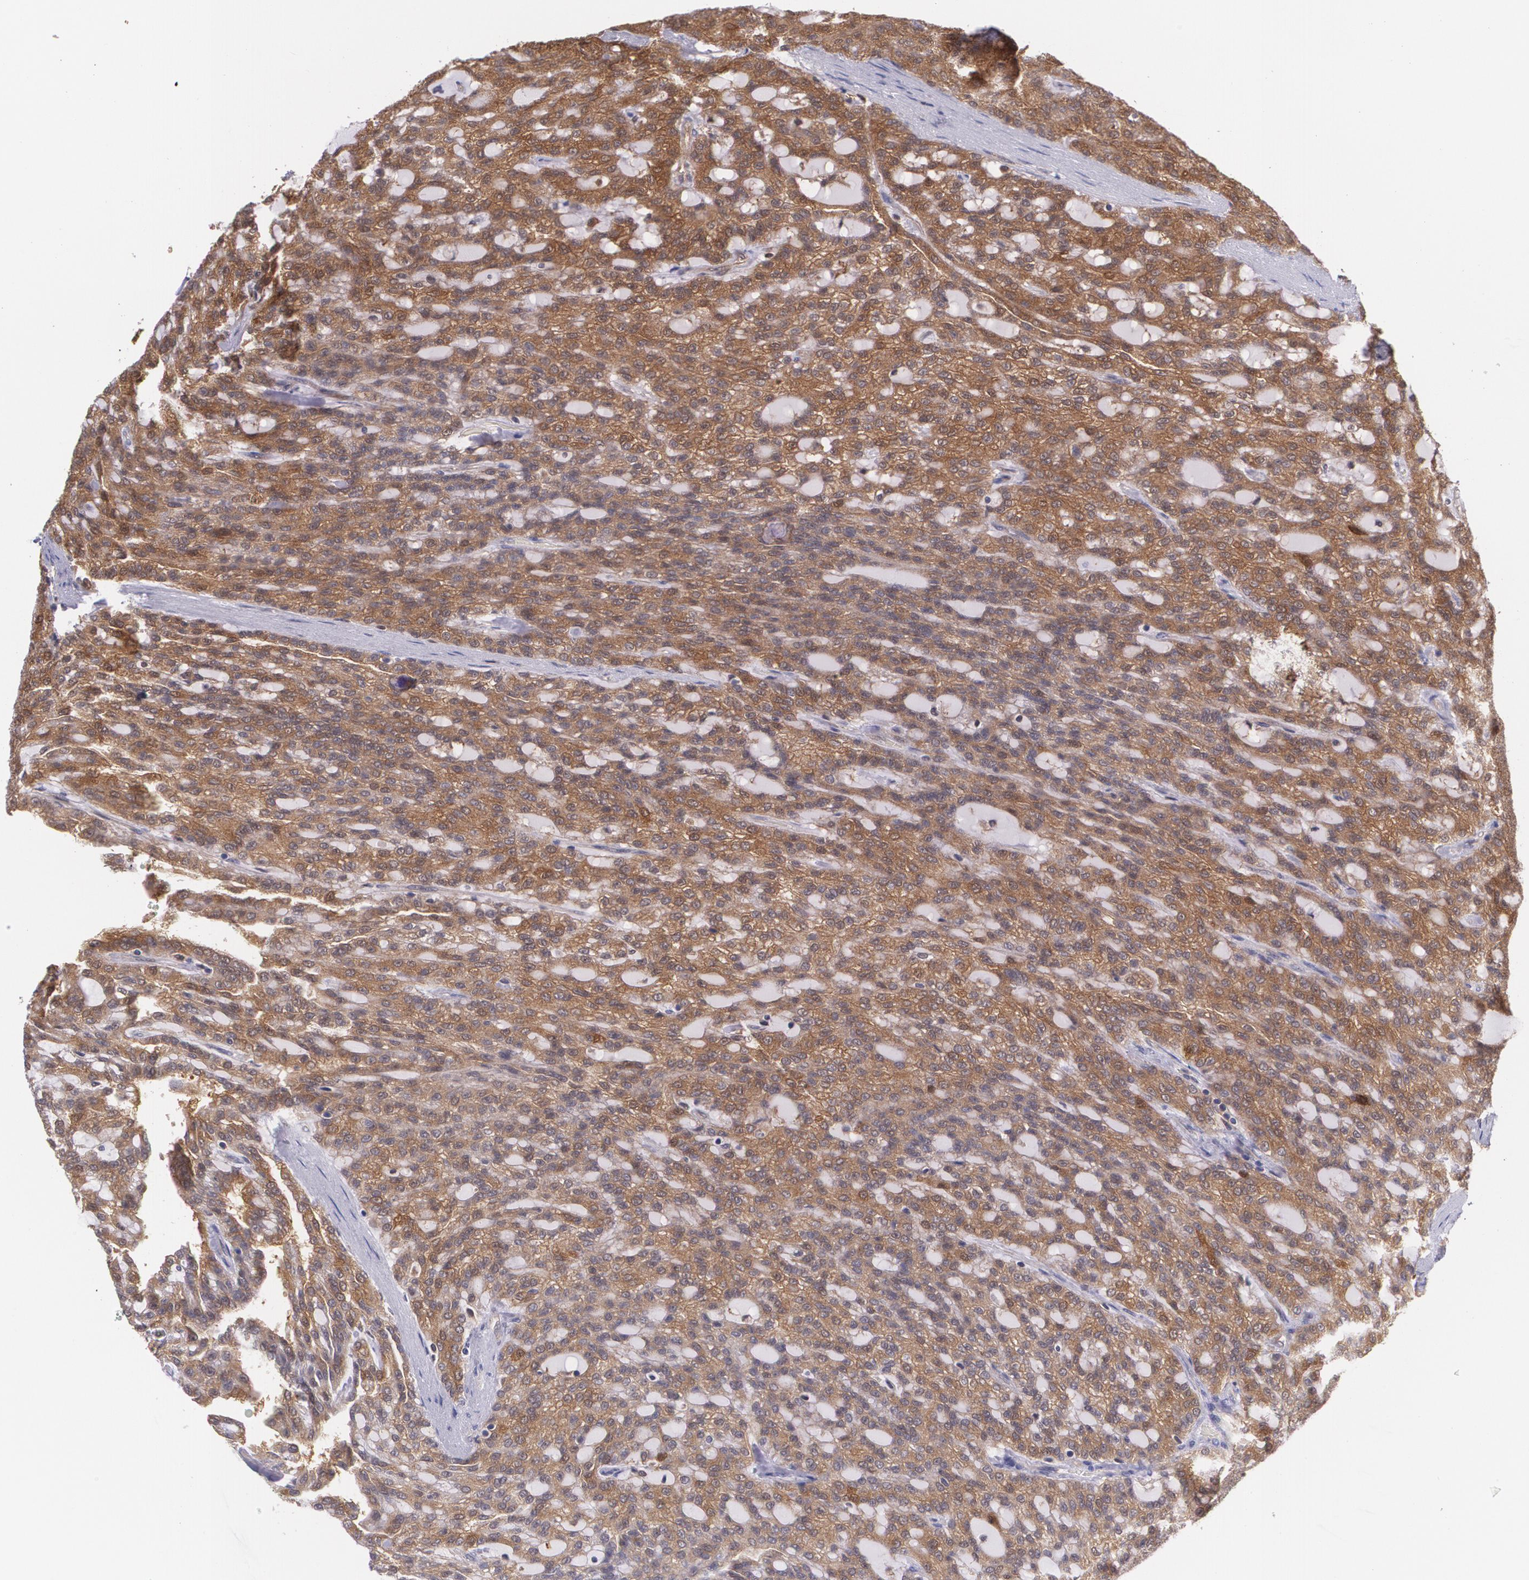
{"staining": {"intensity": "strong", "quantity": ">75%", "location": "cytoplasmic/membranous"}, "tissue": "renal cancer", "cell_type": "Tumor cells", "image_type": "cancer", "snomed": [{"axis": "morphology", "description": "Adenocarcinoma, NOS"}, {"axis": "topography", "description": "Kidney"}], "caption": "Immunohistochemistry (DAB) staining of human renal cancer demonstrates strong cytoplasmic/membranous protein positivity in approximately >75% of tumor cells. The protein of interest is stained brown, and the nuclei are stained in blue (DAB IHC with brightfield microscopy, high magnification).", "gene": "HSPH1", "patient": {"sex": "male", "age": 63}}